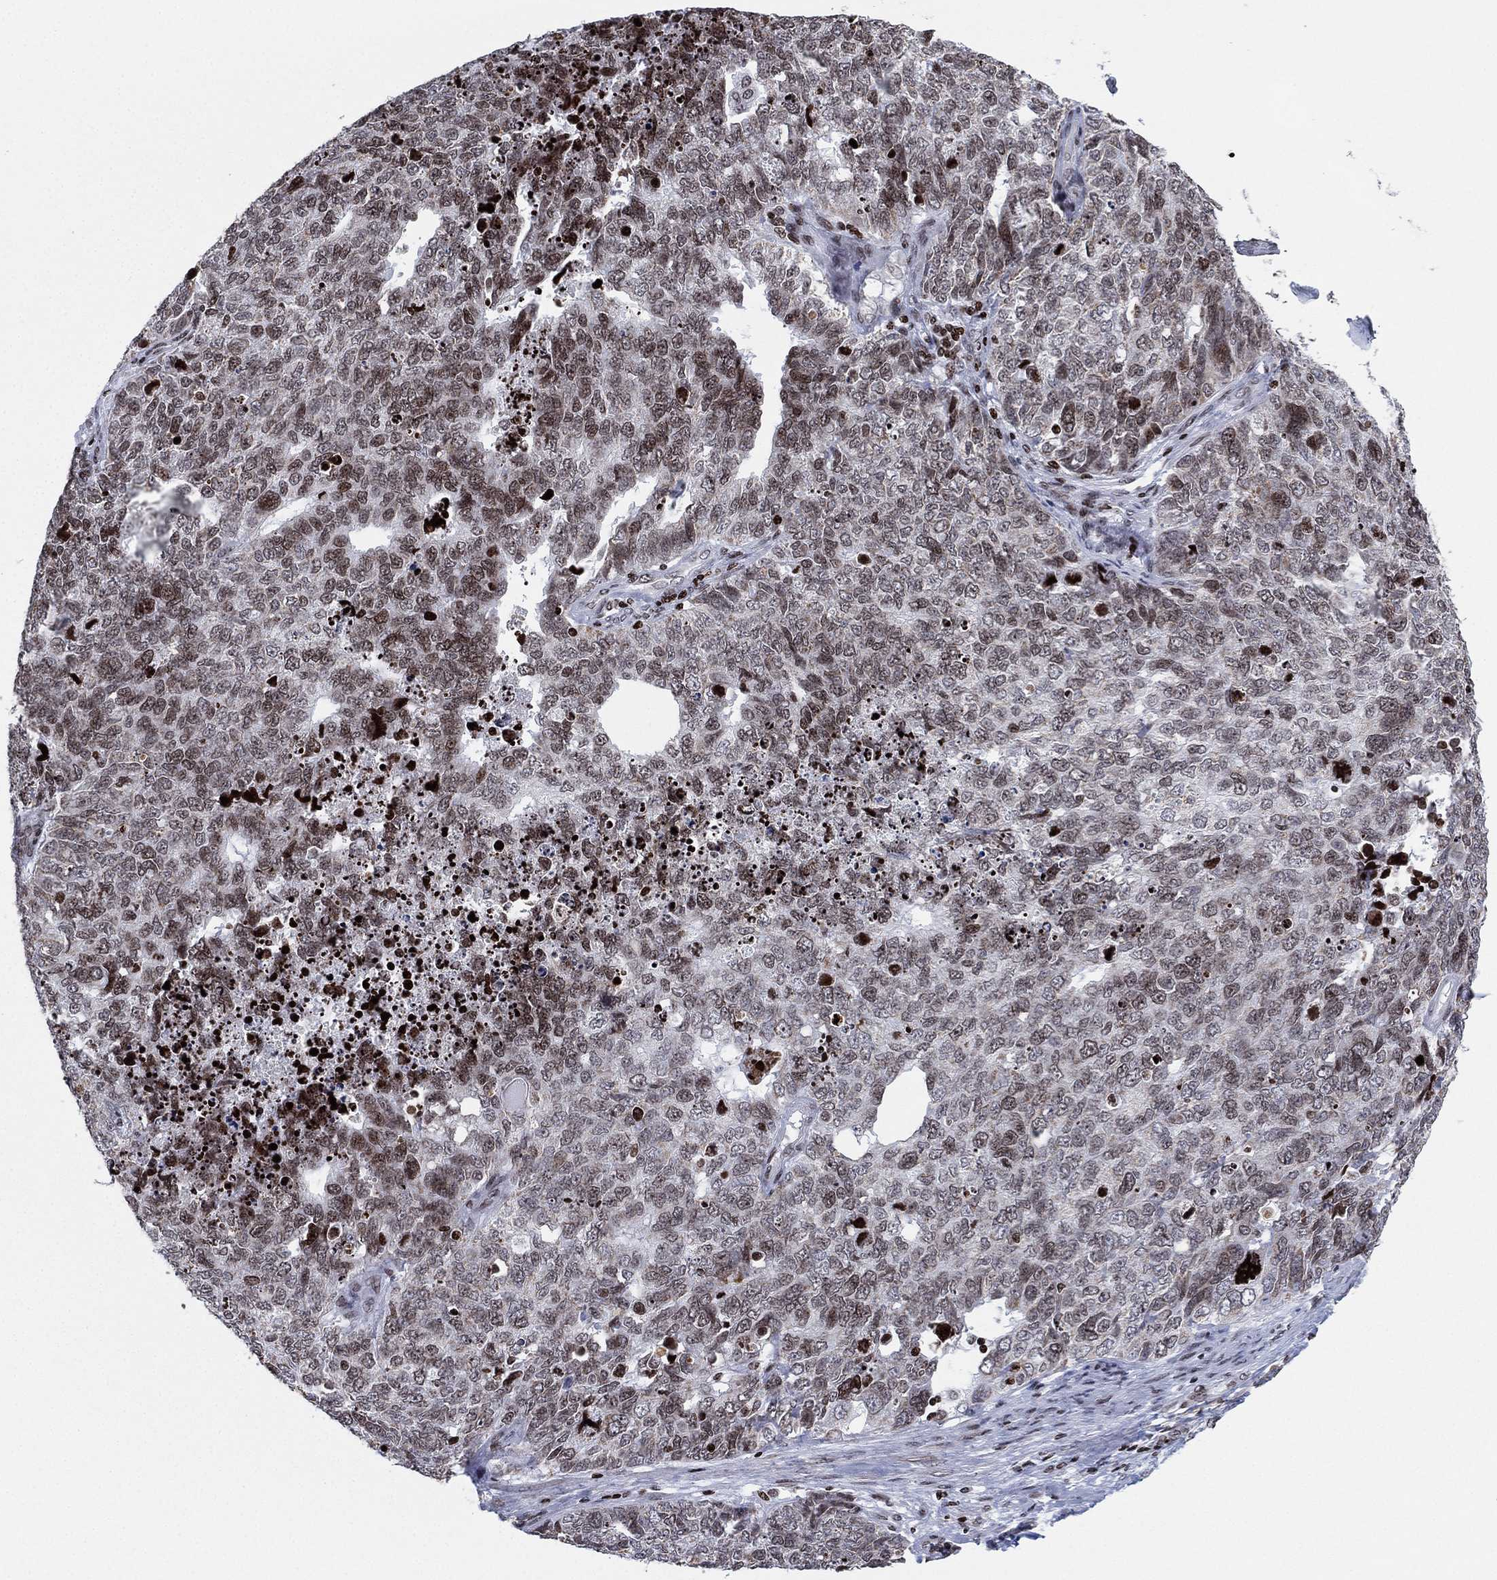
{"staining": {"intensity": "weak", "quantity": "25%-75%", "location": "nuclear"}, "tissue": "cervical cancer", "cell_type": "Tumor cells", "image_type": "cancer", "snomed": [{"axis": "morphology", "description": "Squamous cell carcinoma, NOS"}, {"axis": "topography", "description": "Cervix"}], "caption": "A low amount of weak nuclear positivity is identified in about 25%-75% of tumor cells in squamous cell carcinoma (cervical) tissue.", "gene": "MFSD14A", "patient": {"sex": "female", "age": 63}}